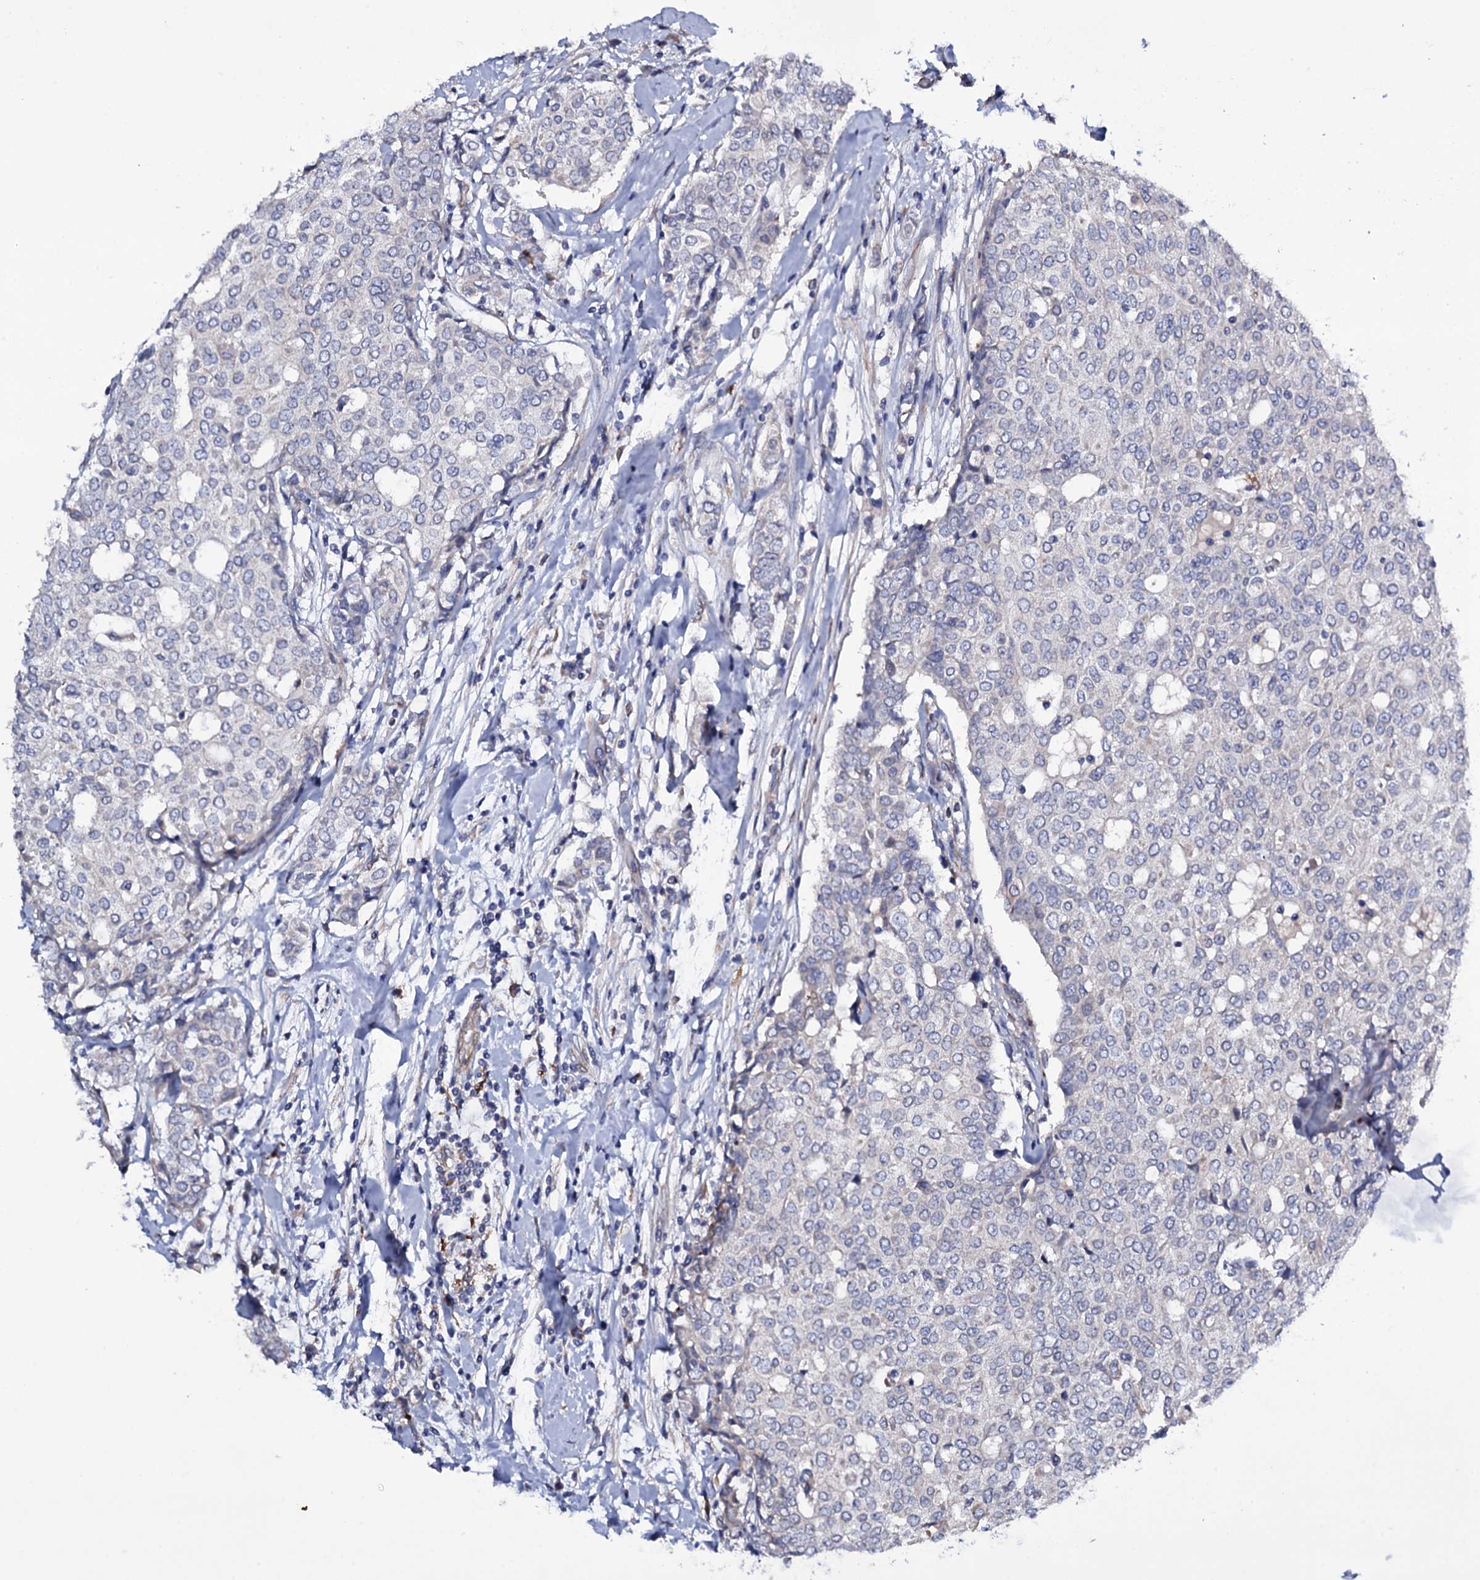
{"staining": {"intensity": "negative", "quantity": "none", "location": "none"}, "tissue": "breast cancer", "cell_type": "Tumor cells", "image_type": "cancer", "snomed": [{"axis": "morphology", "description": "Lobular carcinoma"}, {"axis": "topography", "description": "Breast"}], "caption": "Lobular carcinoma (breast) stained for a protein using immunohistochemistry shows no staining tumor cells.", "gene": "BCL2L14", "patient": {"sex": "female", "age": 51}}